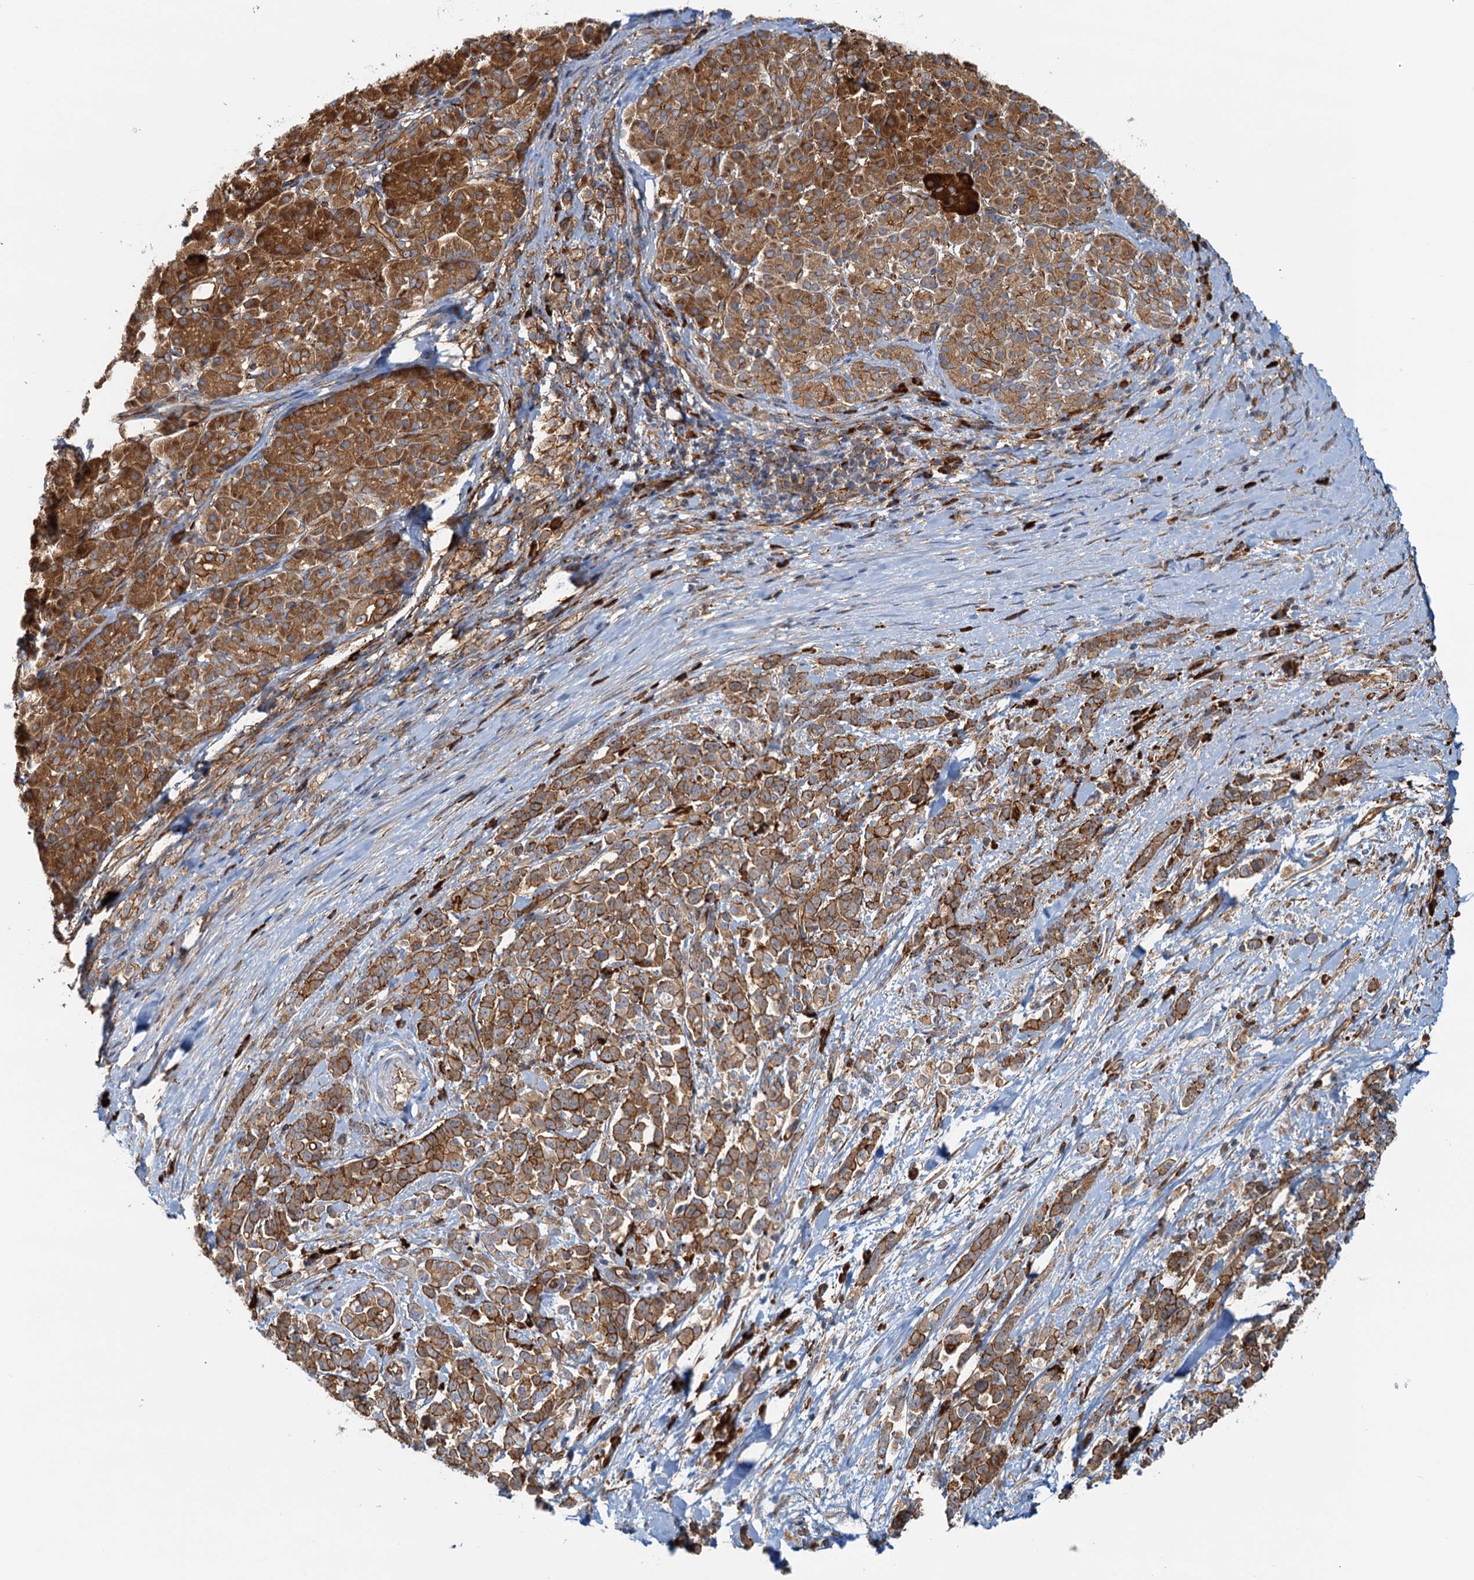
{"staining": {"intensity": "strong", "quantity": ">75%", "location": "cytoplasmic/membranous"}, "tissue": "pancreatic cancer", "cell_type": "Tumor cells", "image_type": "cancer", "snomed": [{"axis": "morphology", "description": "Normal tissue, NOS"}, {"axis": "morphology", "description": "Adenocarcinoma, NOS"}, {"axis": "topography", "description": "Pancreas"}], "caption": "Pancreatic adenocarcinoma stained with a protein marker demonstrates strong staining in tumor cells.", "gene": "NIPAL3", "patient": {"sex": "female", "age": 64}}